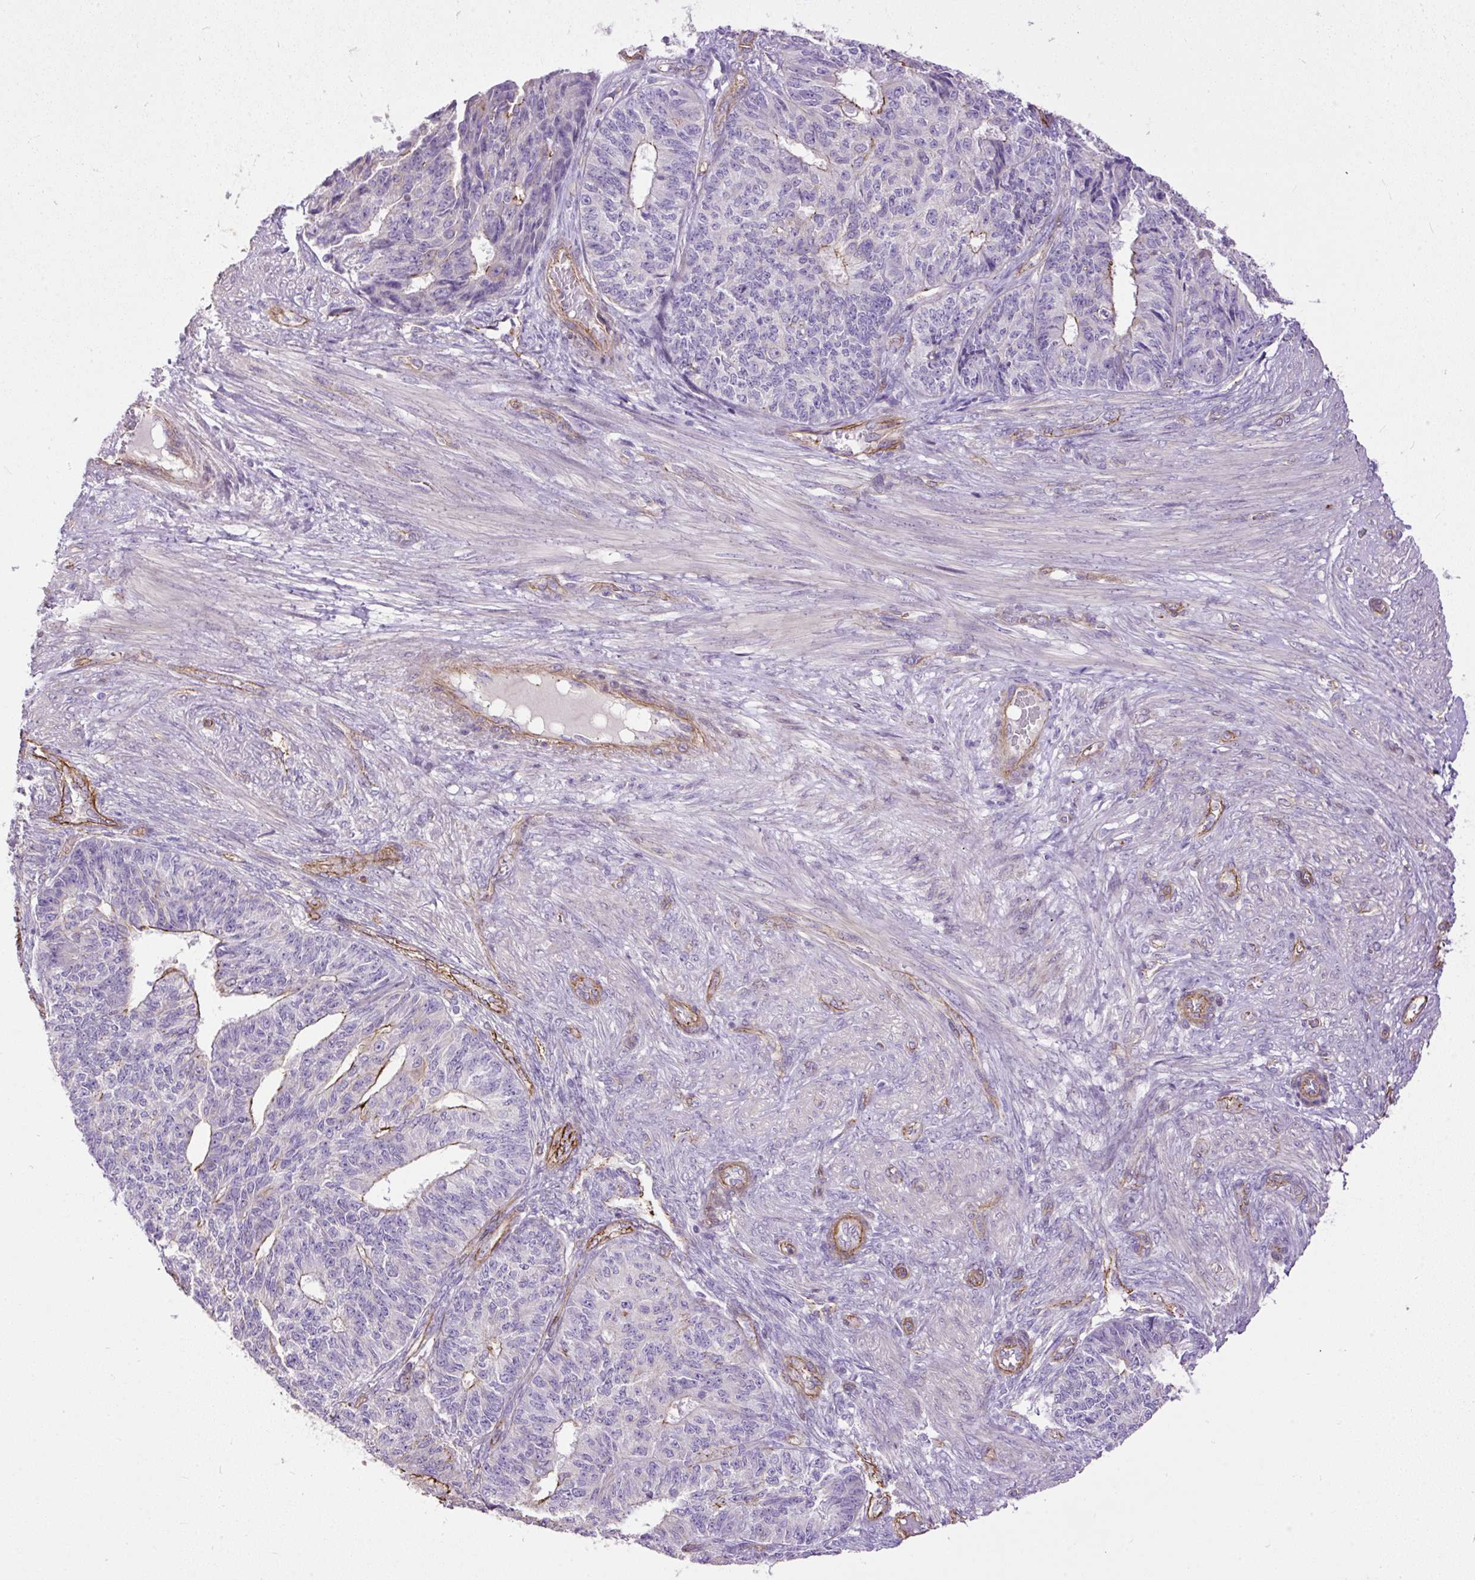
{"staining": {"intensity": "weak", "quantity": "<25%", "location": "cytoplasmic/membranous"}, "tissue": "endometrial cancer", "cell_type": "Tumor cells", "image_type": "cancer", "snomed": [{"axis": "morphology", "description": "Adenocarcinoma, NOS"}, {"axis": "topography", "description": "Endometrium"}], "caption": "Immunohistochemistry micrograph of neoplastic tissue: endometrial cancer (adenocarcinoma) stained with DAB displays no significant protein staining in tumor cells.", "gene": "MAGEB16", "patient": {"sex": "female", "age": 32}}